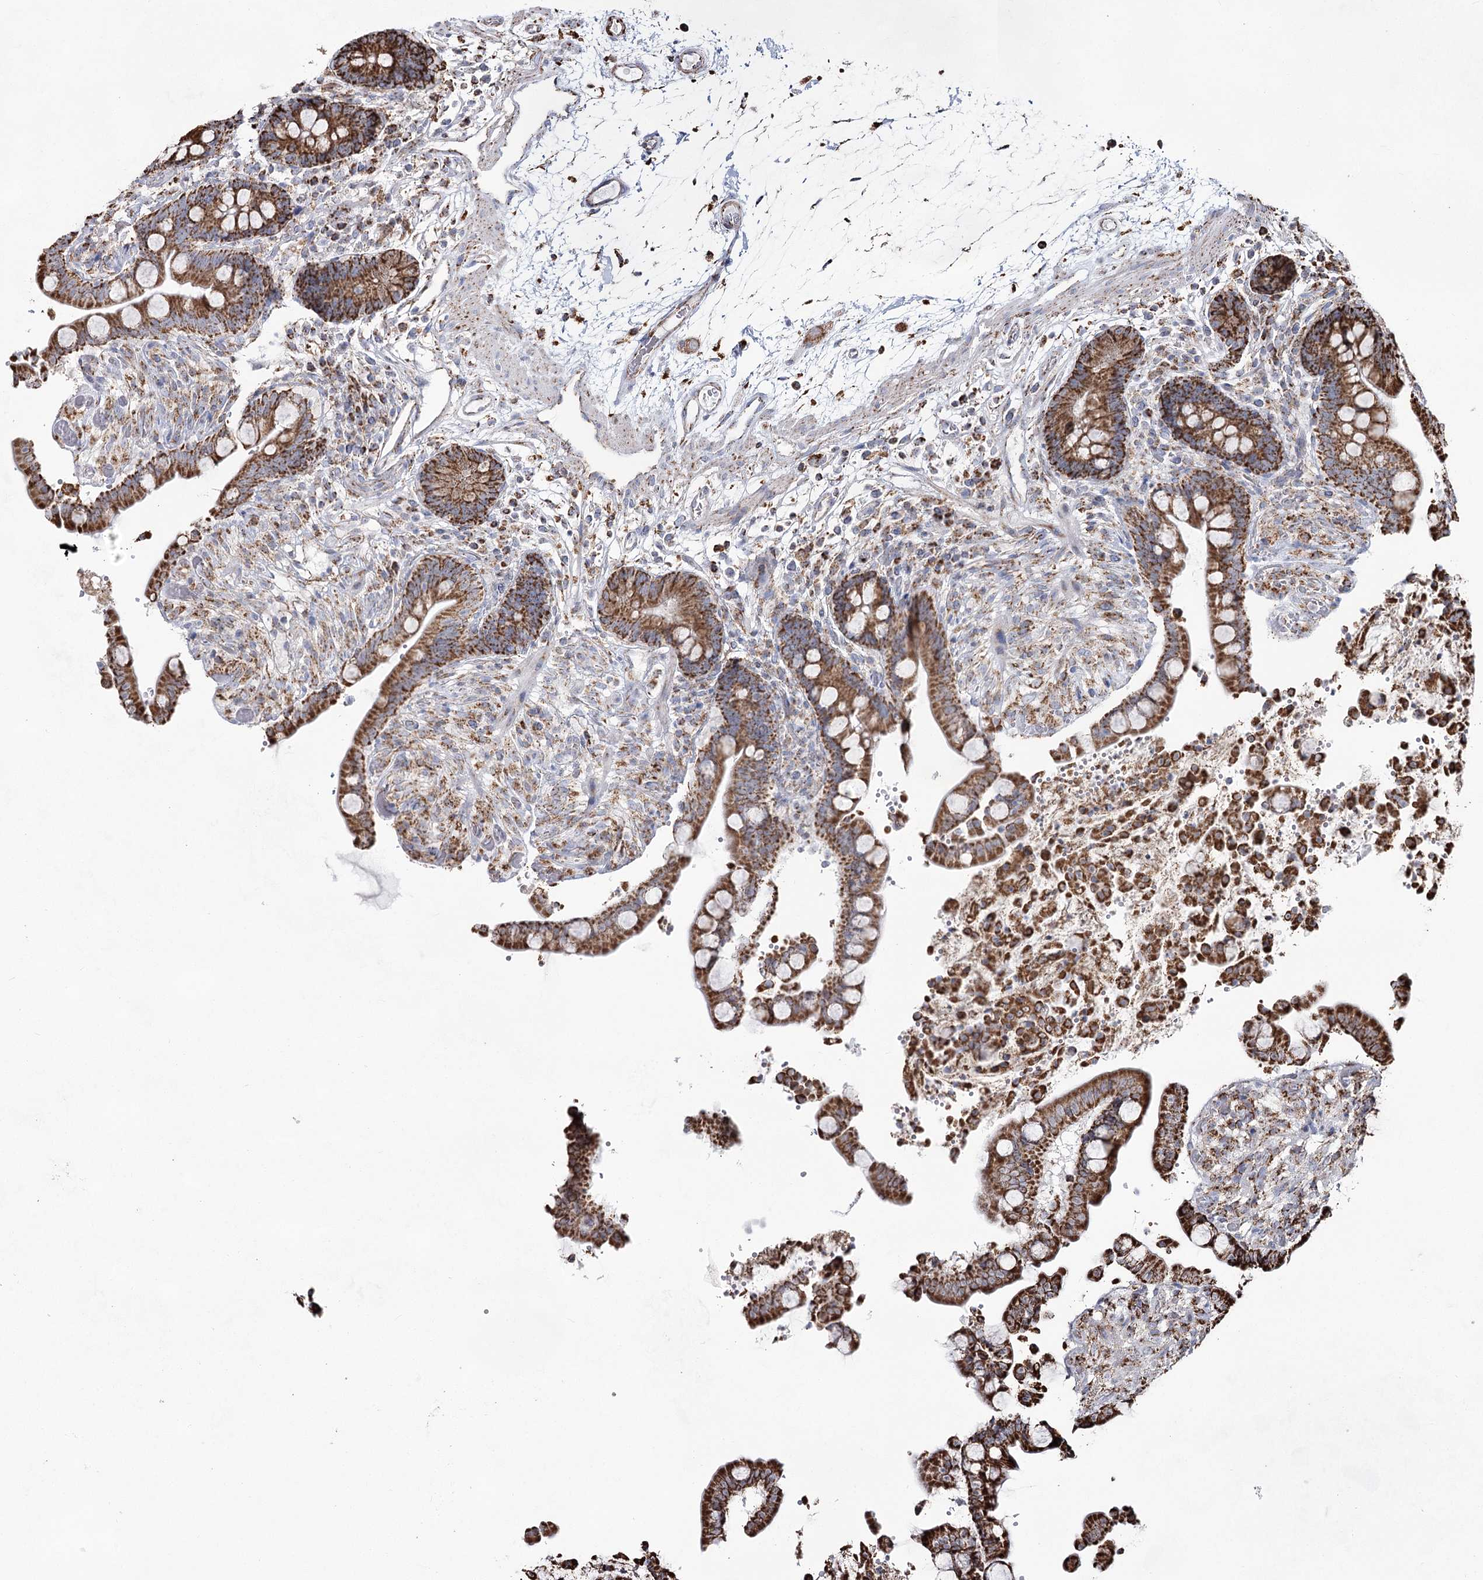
{"staining": {"intensity": "moderate", "quantity": ">75%", "location": "cytoplasmic/membranous"}, "tissue": "colon", "cell_type": "Endothelial cells", "image_type": "normal", "snomed": [{"axis": "morphology", "description": "Normal tissue, NOS"}, {"axis": "topography", "description": "Colon"}], "caption": "A histopathology image of colon stained for a protein reveals moderate cytoplasmic/membranous brown staining in endothelial cells. The protein is shown in brown color, while the nuclei are stained blue.", "gene": "CWF19L1", "patient": {"sex": "male", "age": 73}}